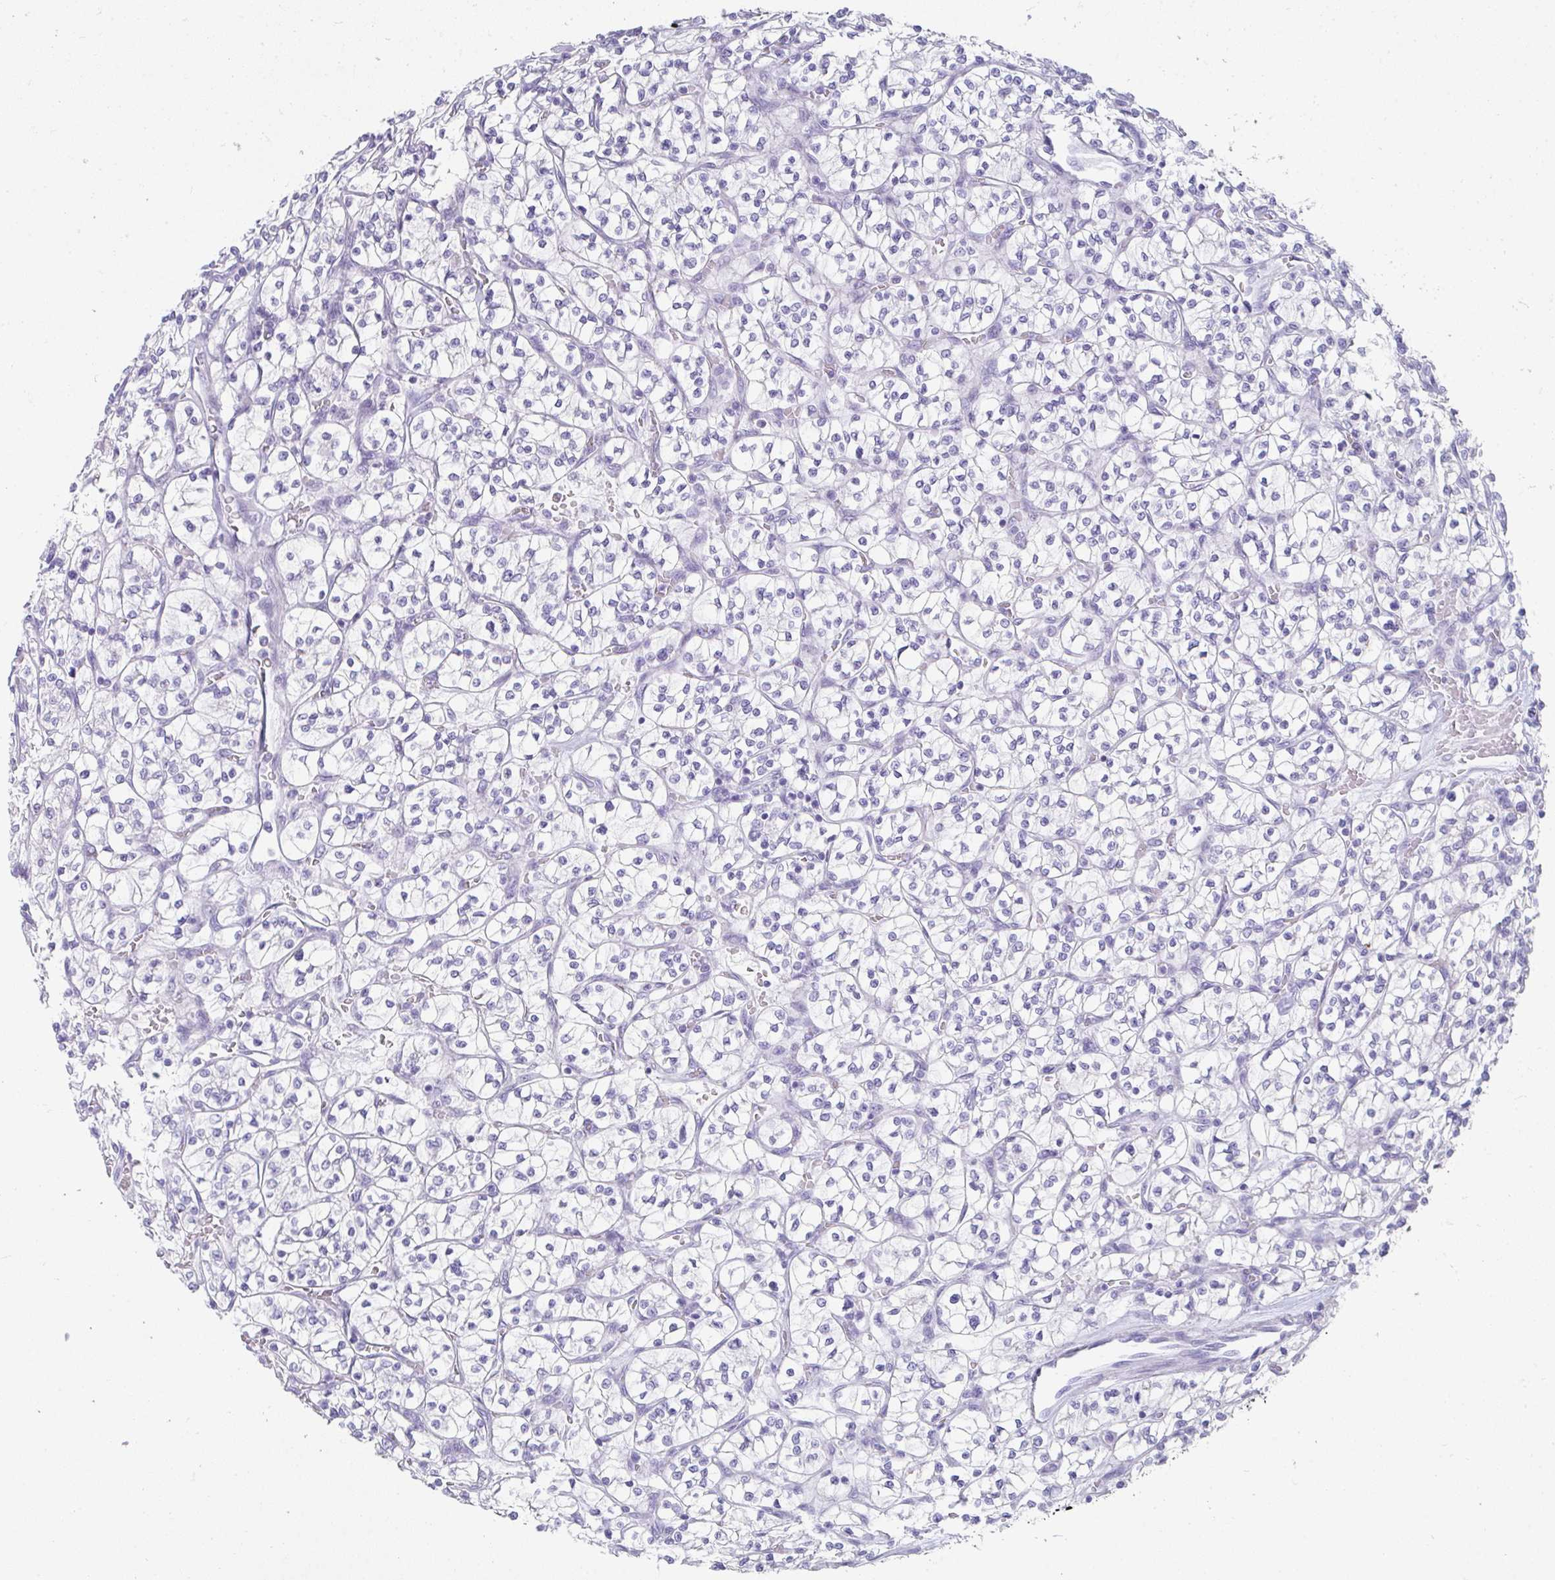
{"staining": {"intensity": "negative", "quantity": "none", "location": "none"}, "tissue": "renal cancer", "cell_type": "Tumor cells", "image_type": "cancer", "snomed": [{"axis": "morphology", "description": "Adenocarcinoma, NOS"}, {"axis": "topography", "description": "Kidney"}], "caption": "Renal adenocarcinoma was stained to show a protein in brown. There is no significant positivity in tumor cells. (Stains: DAB immunohistochemistry with hematoxylin counter stain, Microscopy: brightfield microscopy at high magnification).", "gene": "RLF", "patient": {"sex": "female", "age": 64}}